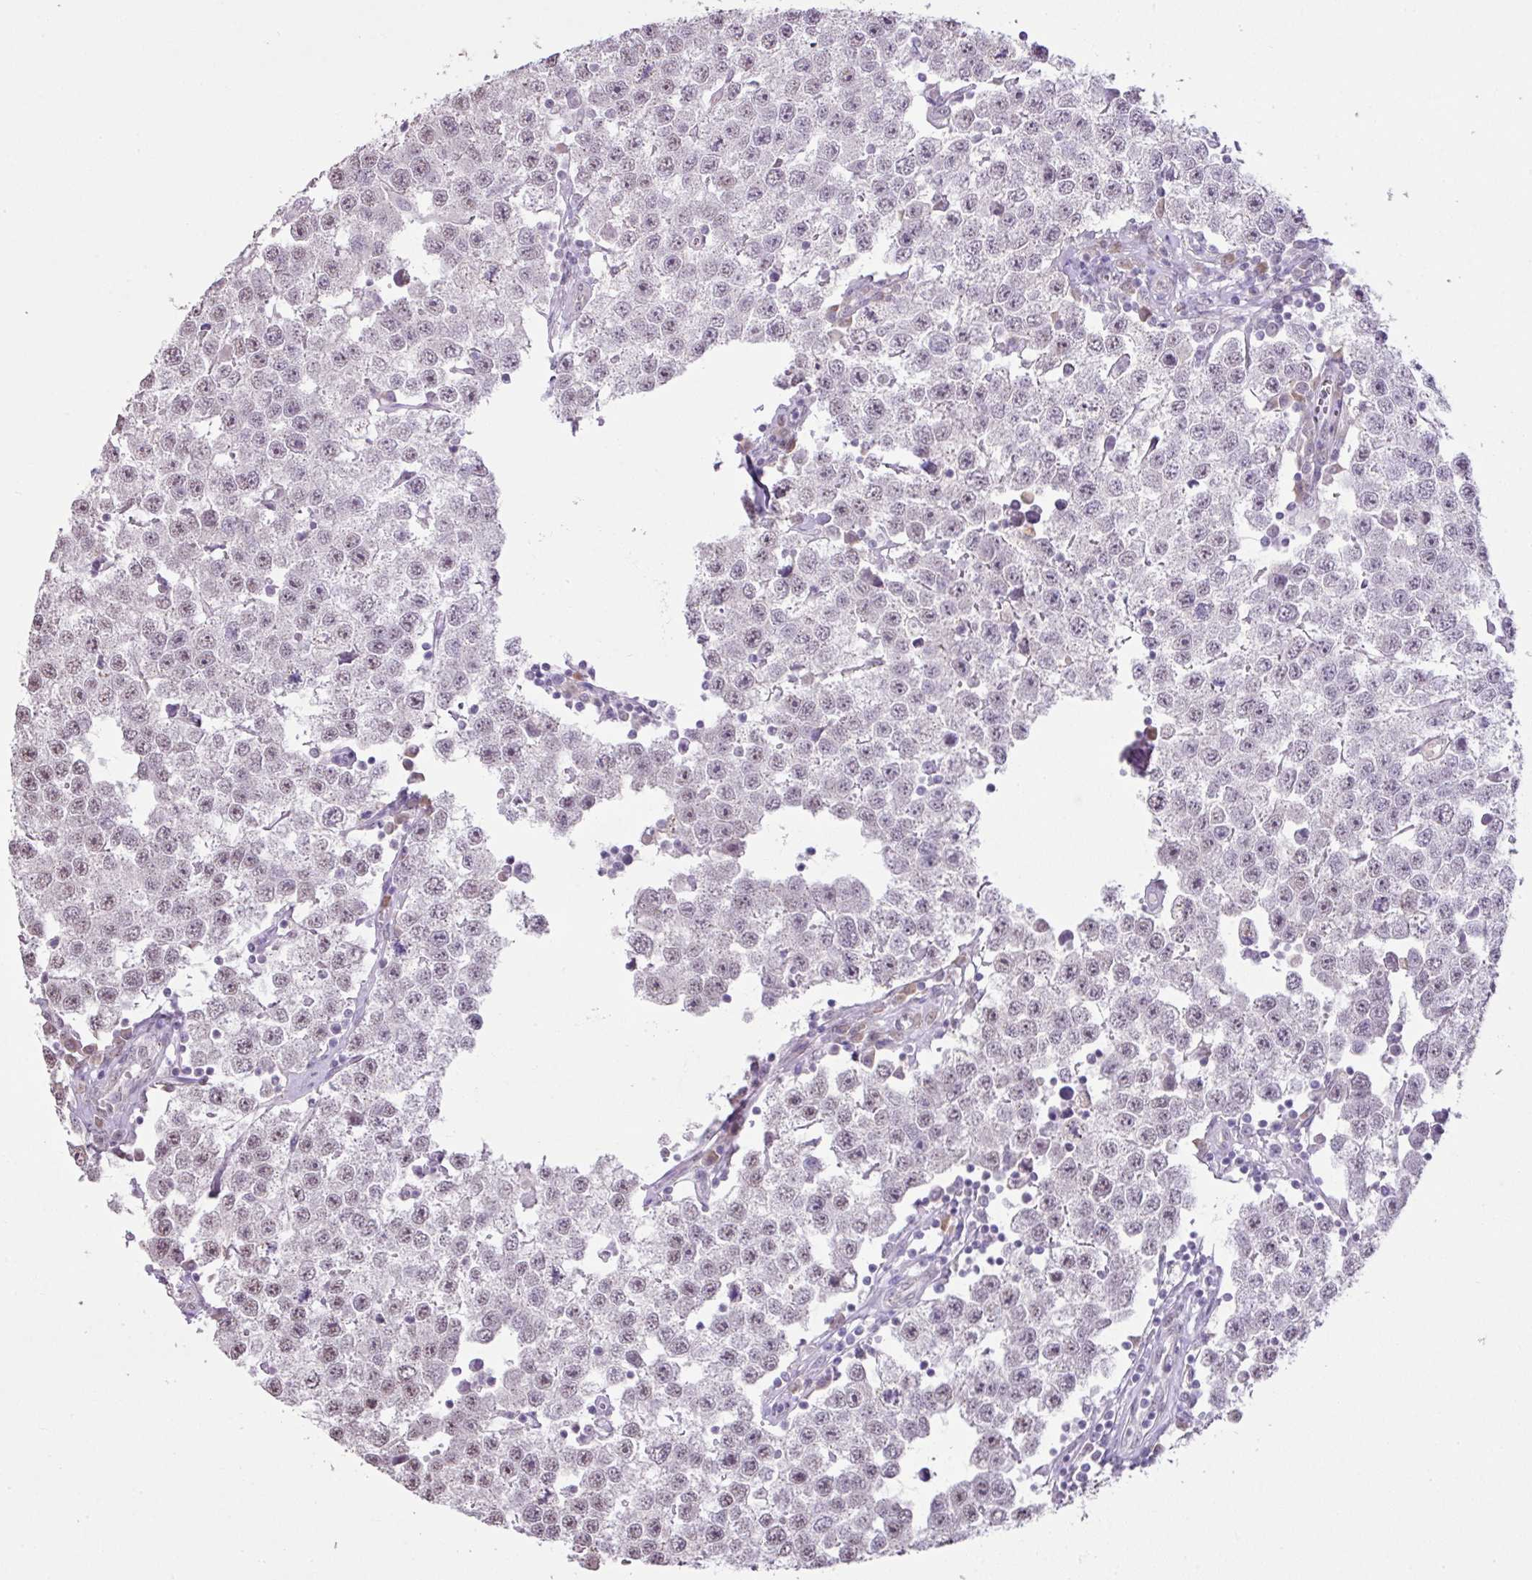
{"staining": {"intensity": "weak", "quantity": "<25%", "location": "nuclear"}, "tissue": "testis cancer", "cell_type": "Tumor cells", "image_type": "cancer", "snomed": [{"axis": "morphology", "description": "Seminoma, NOS"}, {"axis": "topography", "description": "Testis"}], "caption": "Immunohistochemistry of human testis cancer demonstrates no staining in tumor cells. (Brightfield microscopy of DAB immunohistochemistry (IHC) at high magnification).", "gene": "DIP2A", "patient": {"sex": "male", "age": 34}}